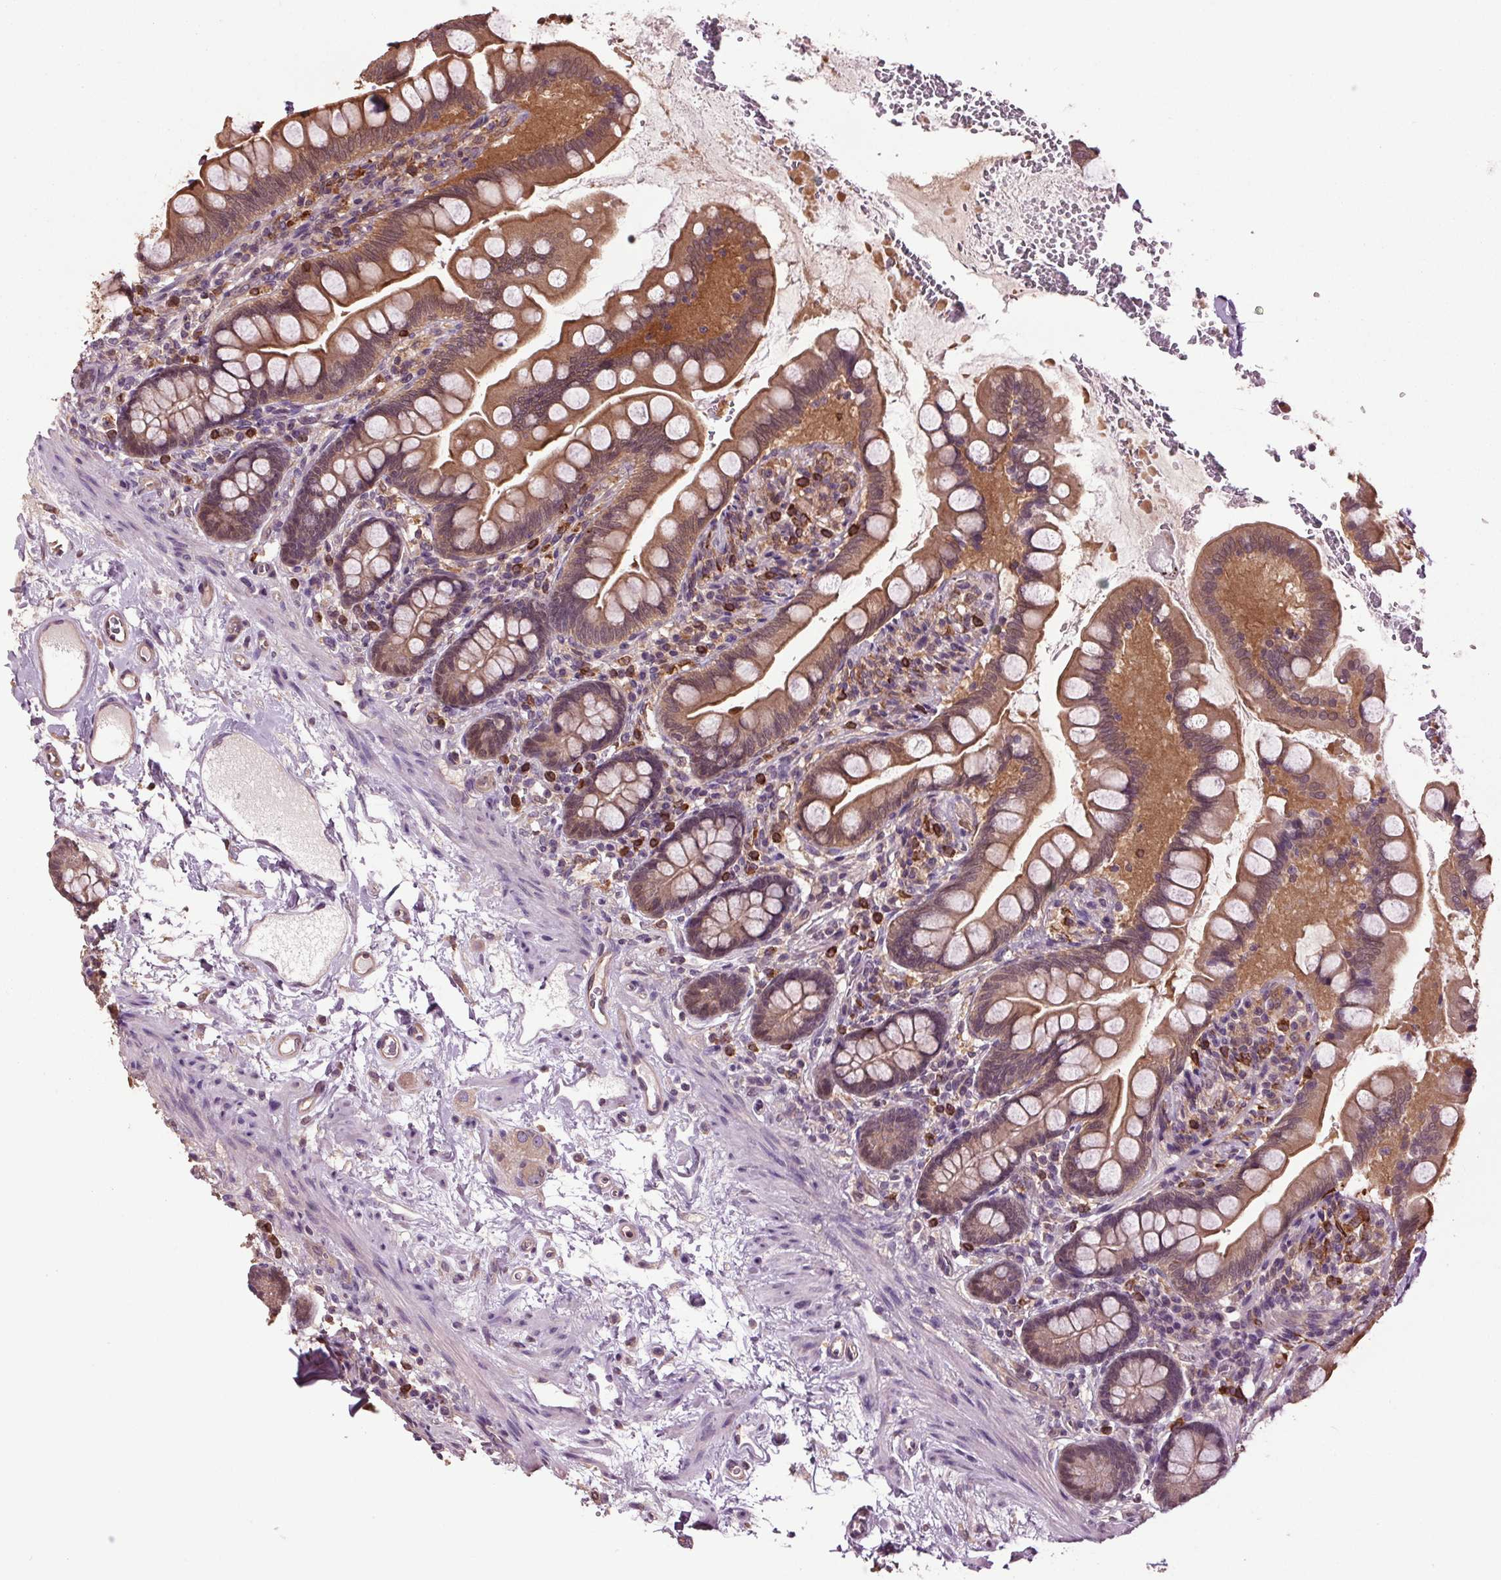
{"staining": {"intensity": "moderate", "quantity": ">75%", "location": "cytoplasmic/membranous"}, "tissue": "small intestine", "cell_type": "Glandular cells", "image_type": "normal", "snomed": [{"axis": "morphology", "description": "Normal tissue, NOS"}, {"axis": "topography", "description": "Small intestine"}], "caption": "Immunohistochemistry of normal small intestine demonstrates medium levels of moderate cytoplasmic/membranous staining in approximately >75% of glandular cells.", "gene": "RNPEP", "patient": {"sex": "female", "age": 56}}